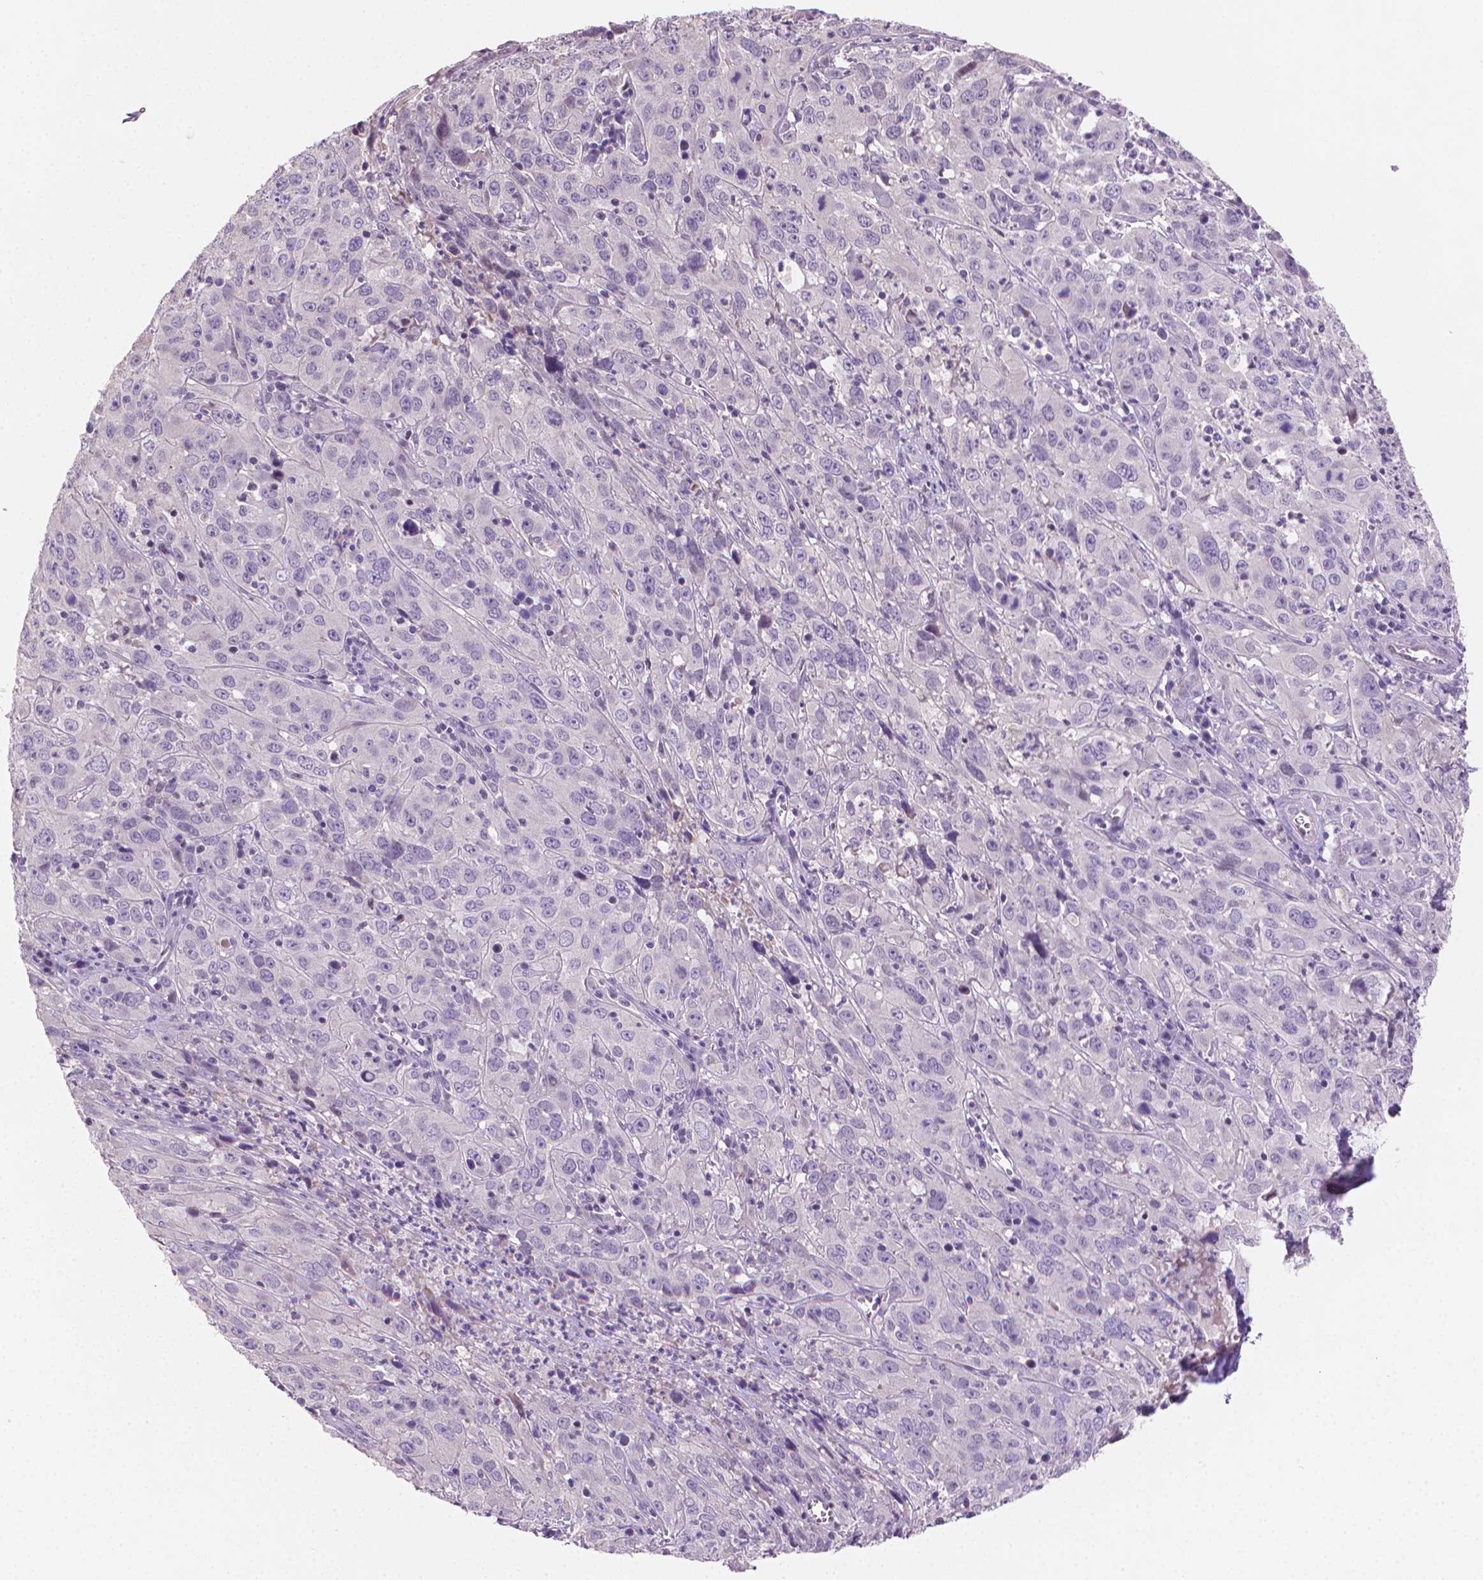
{"staining": {"intensity": "negative", "quantity": "none", "location": "none"}, "tissue": "cervical cancer", "cell_type": "Tumor cells", "image_type": "cancer", "snomed": [{"axis": "morphology", "description": "Squamous cell carcinoma, NOS"}, {"axis": "topography", "description": "Cervix"}], "caption": "This is an immunohistochemistry (IHC) image of cervical cancer. There is no expression in tumor cells.", "gene": "CLXN", "patient": {"sex": "female", "age": 32}}